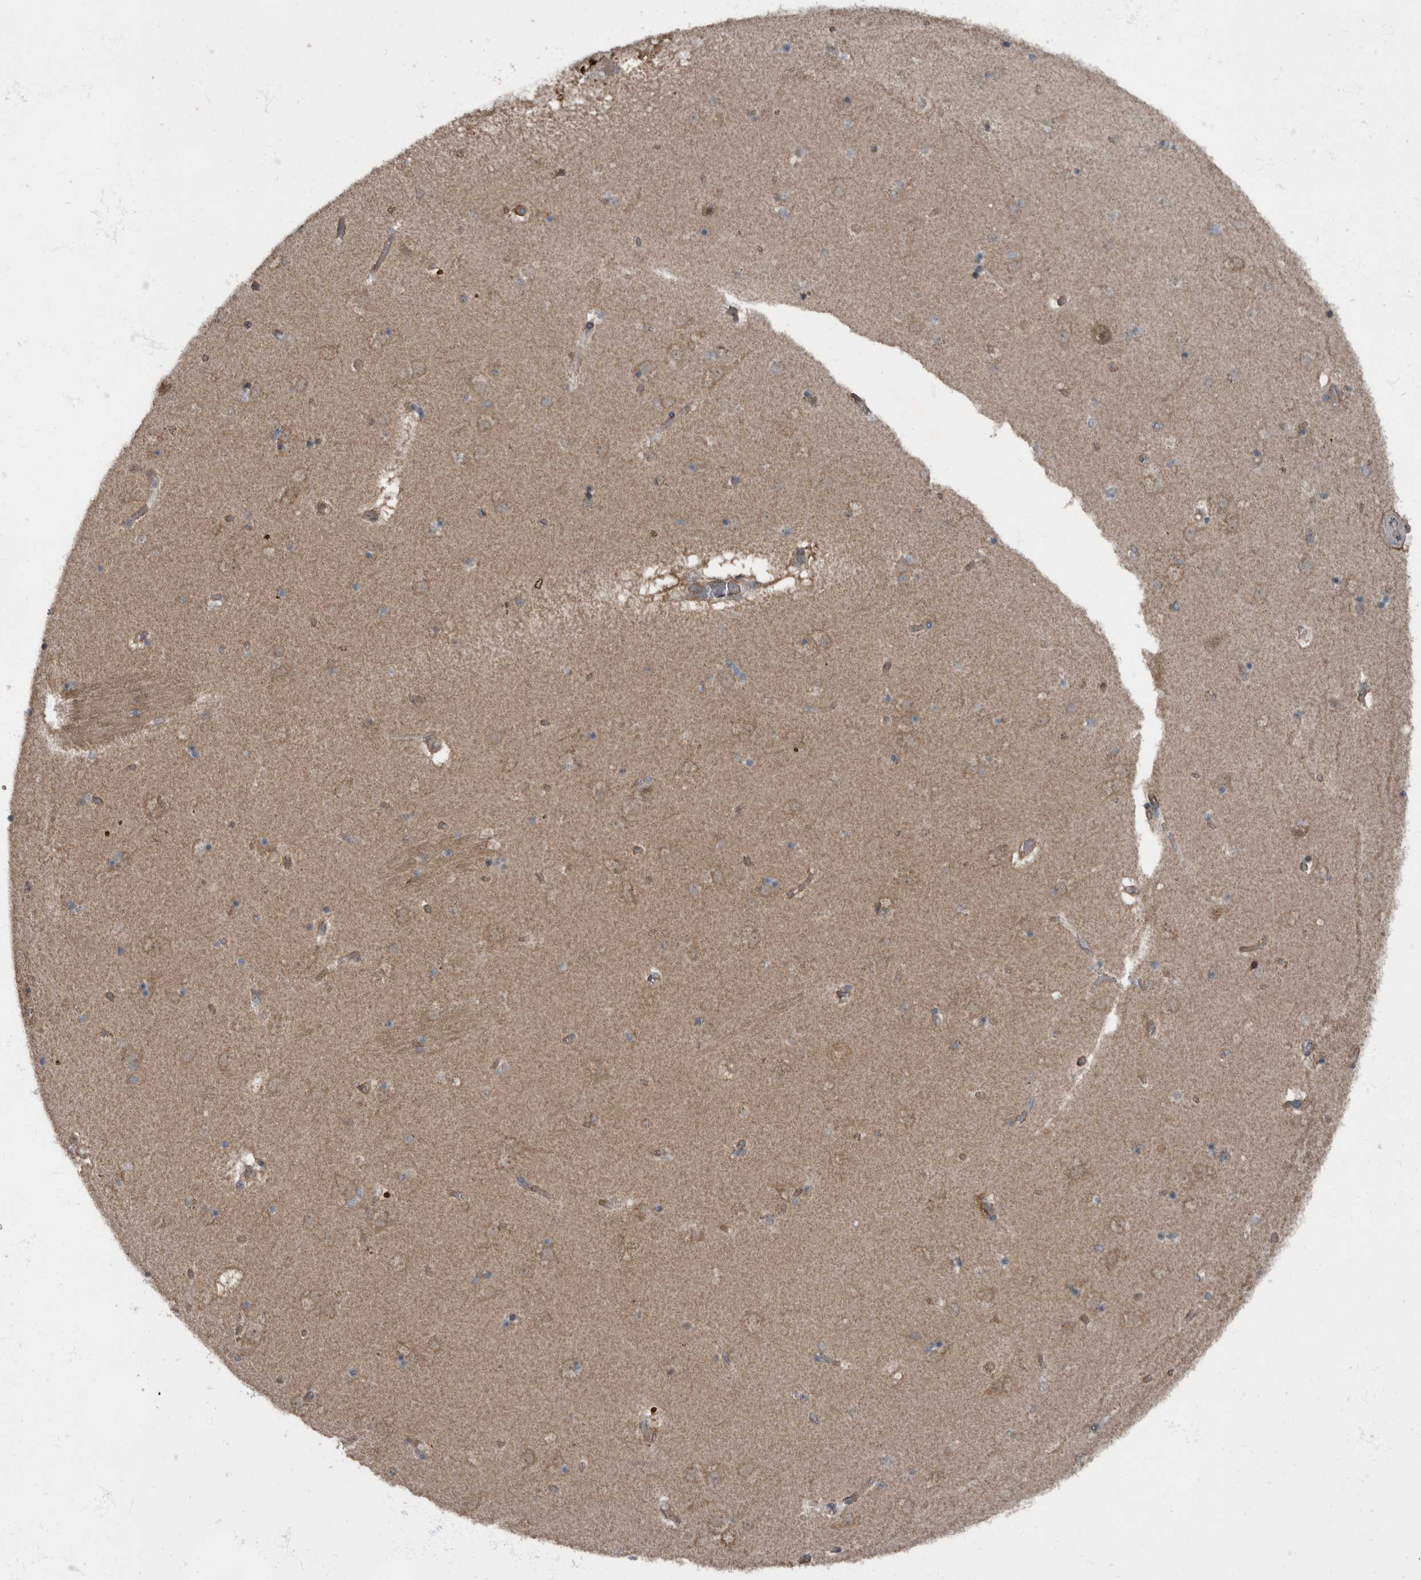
{"staining": {"intensity": "negative", "quantity": "none", "location": "none"}, "tissue": "caudate", "cell_type": "Glial cells", "image_type": "normal", "snomed": [{"axis": "morphology", "description": "Normal tissue, NOS"}, {"axis": "topography", "description": "Lateral ventricle wall"}], "caption": "High power microscopy image of an IHC micrograph of normal caudate, revealing no significant staining in glial cells. Nuclei are stained in blue.", "gene": "RABGGTB", "patient": {"sex": "male", "age": 70}}